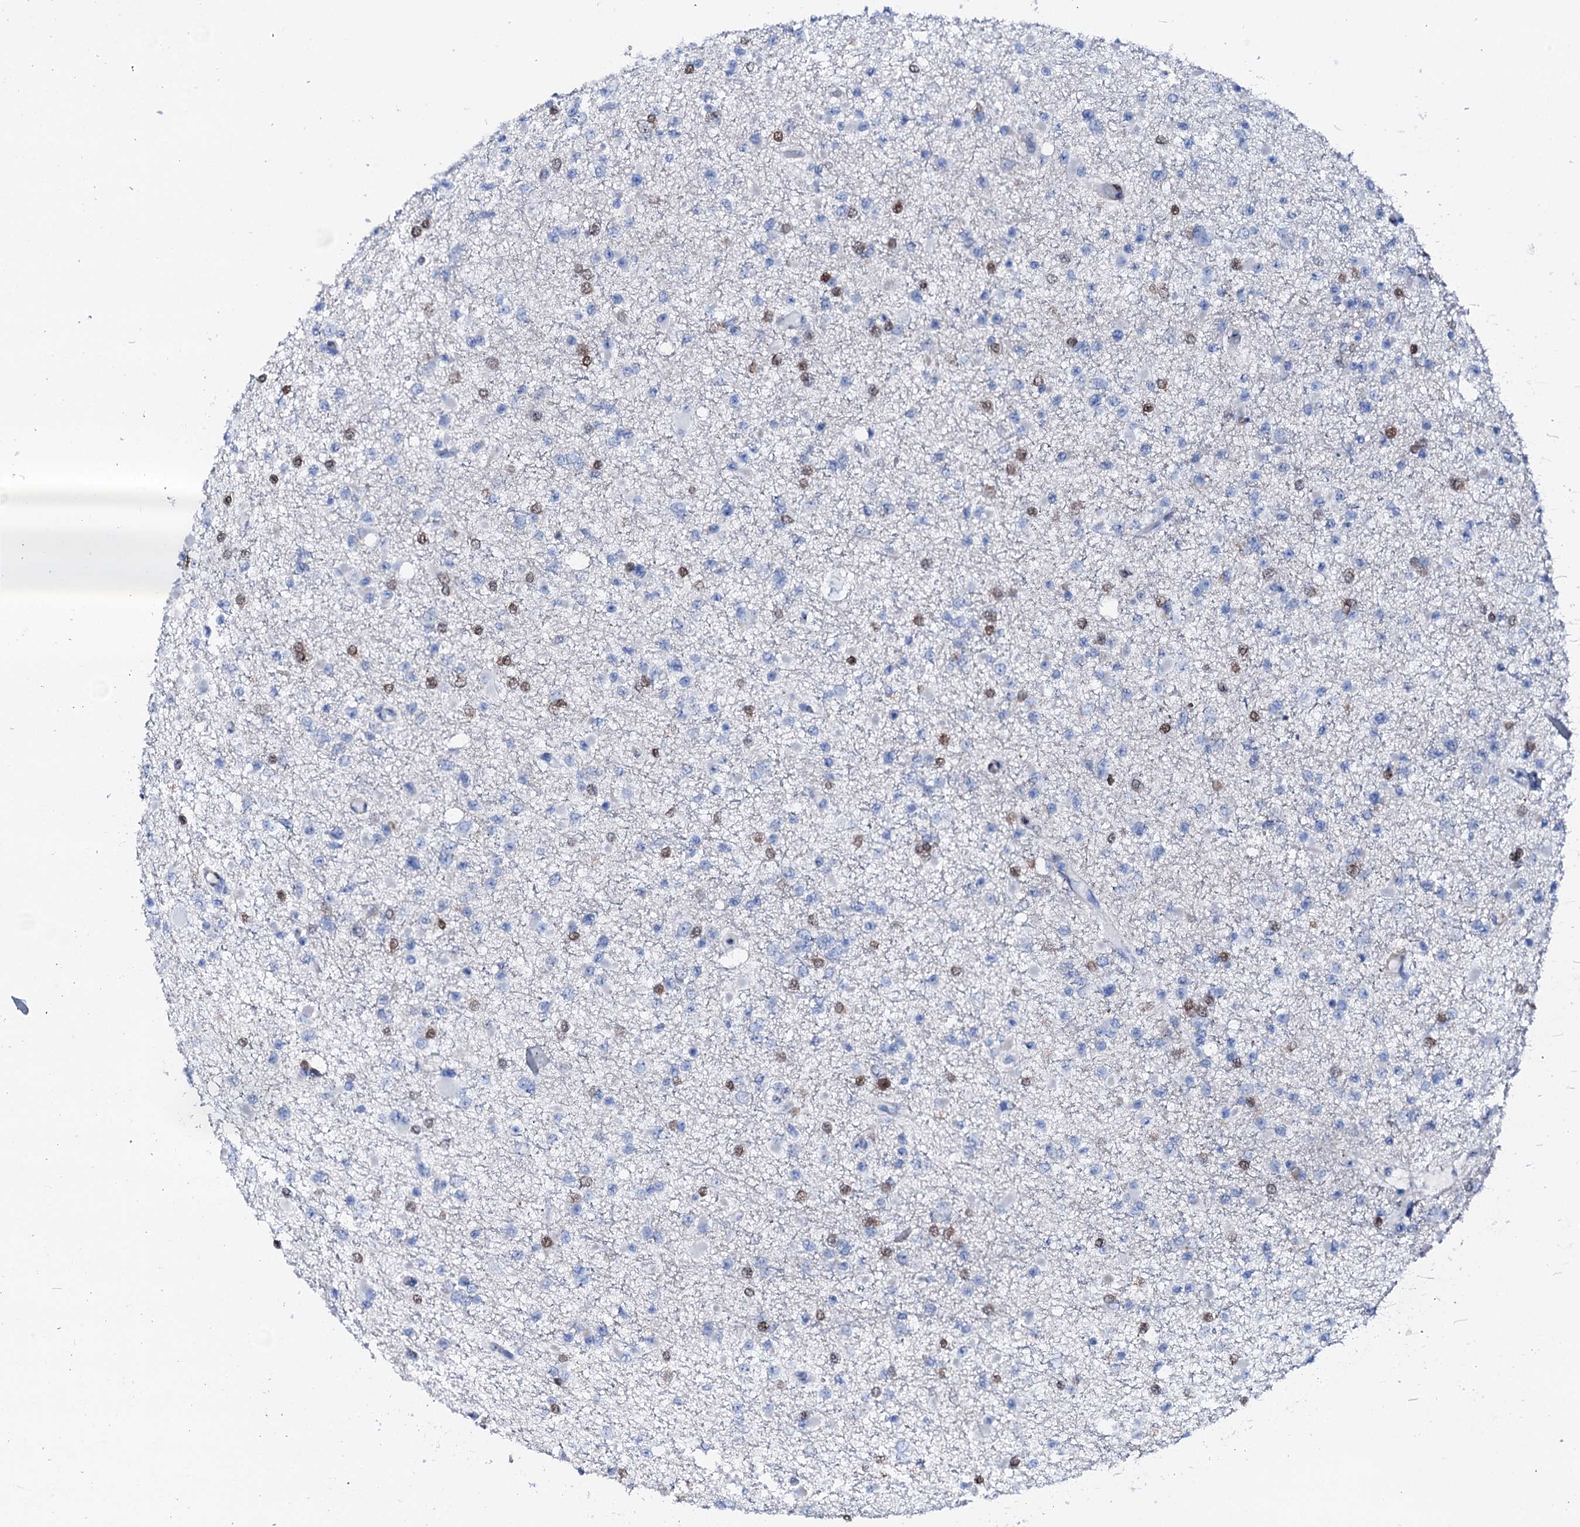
{"staining": {"intensity": "moderate", "quantity": "<25%", "location": "nuclear"}, "tissue": "glioma", "cell_type": "Tumor cells", "image_type": "cancer", "snomed": [{"axis": "morphology", "description": "Glioma, malignant, Low grade"}, {"axis": "topography", "description": "Brain"}], "caption": "This is a photomicrograph of immunohistochemistry staining of low-grade glioma (malignant), which shows moderate staining in the nuclear of tumor cells.", "gene": "NRIP2", "patient": {"sex": "female", "age": 22}}